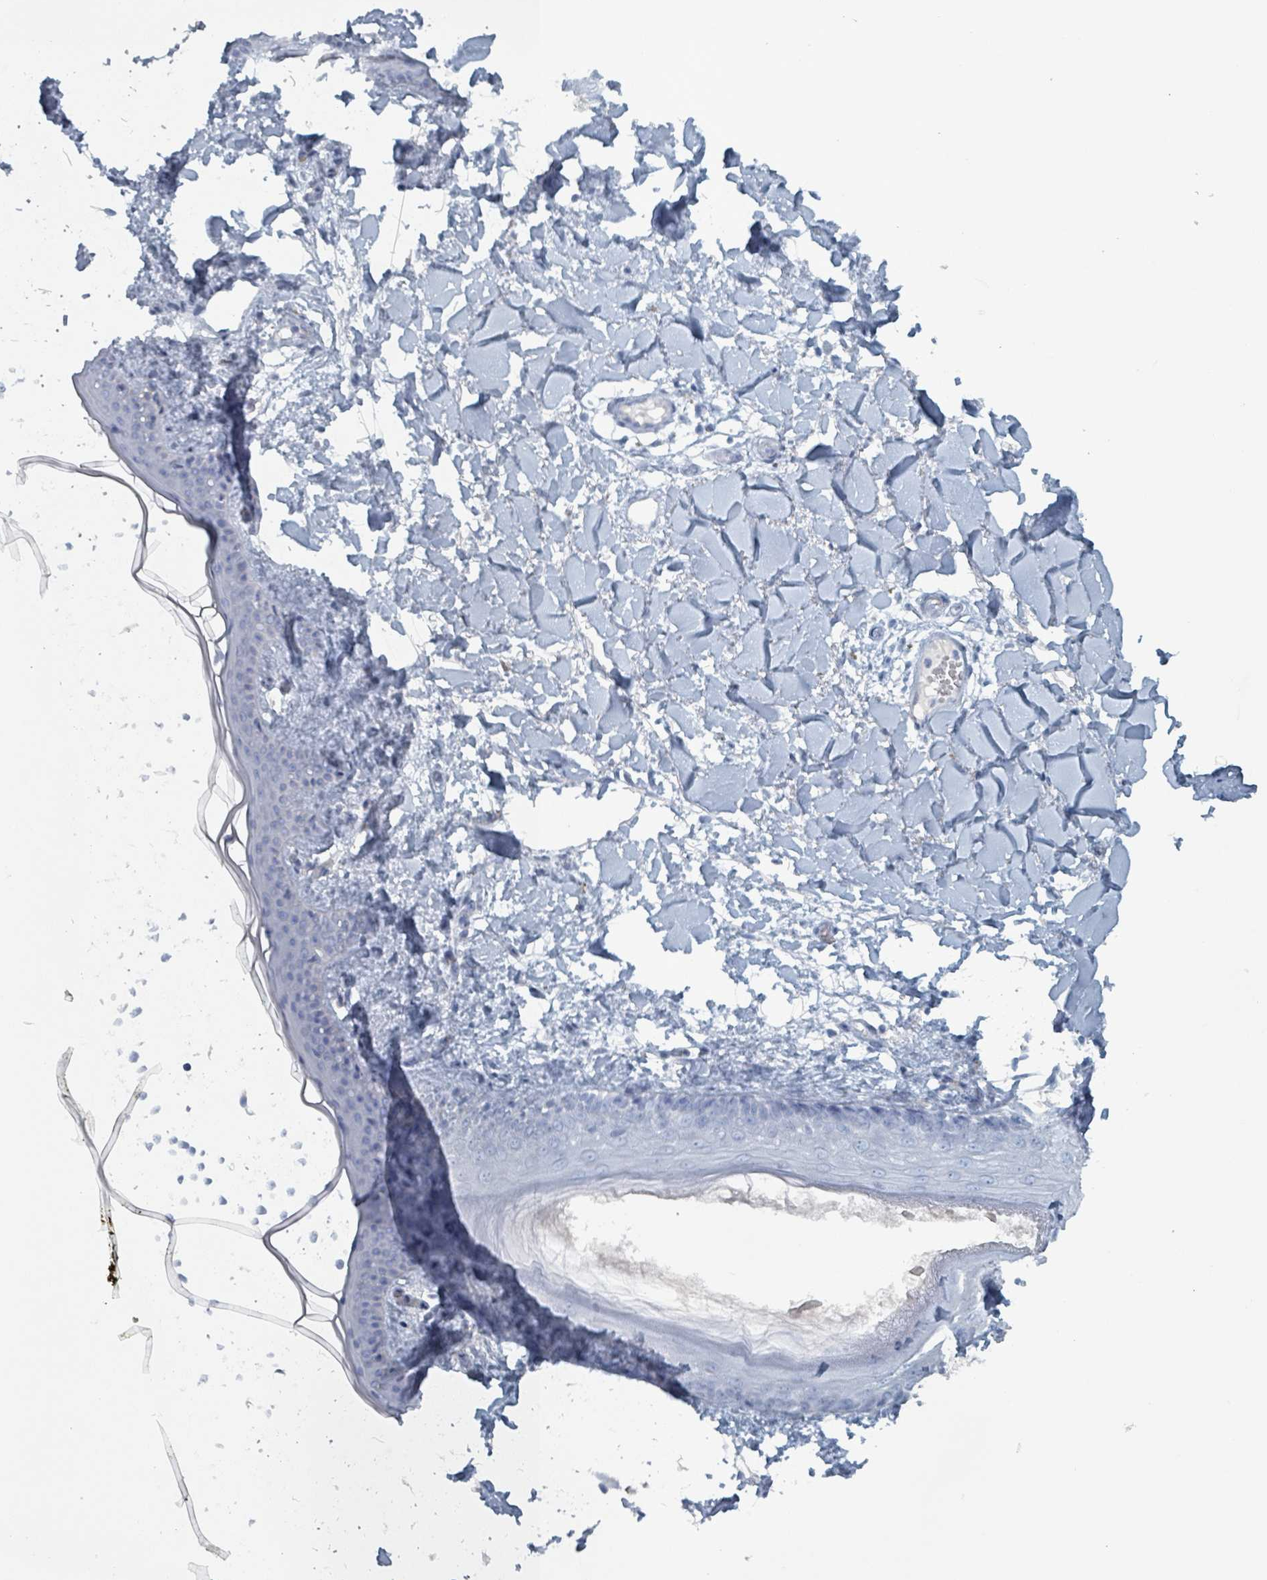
{"staining": {"intensity": "negative", "quantity": "none", "location": "none"}, "tissue": "skin", "cell_type": "Fibroblasts", "image_type": "normal", "snomed": [{"axis": "morphology", "description": "Normal tissue, NOS"}, {"axis": "topography", "description": "Skin"}], "caption": "Immunohistochemistry photomicrograph of normal skin: human skin stained with DAB reveals no significant protein positivity in fibroblasts. Brightfield microscopy of immunohistochemistry stained with DAB (3,3'-diaminobenzidine) (brown) and hematoxylin (blue), captured at high magnification.", "gene": "HEATR5A", "patient": {"sex": "female", "age": 34}}